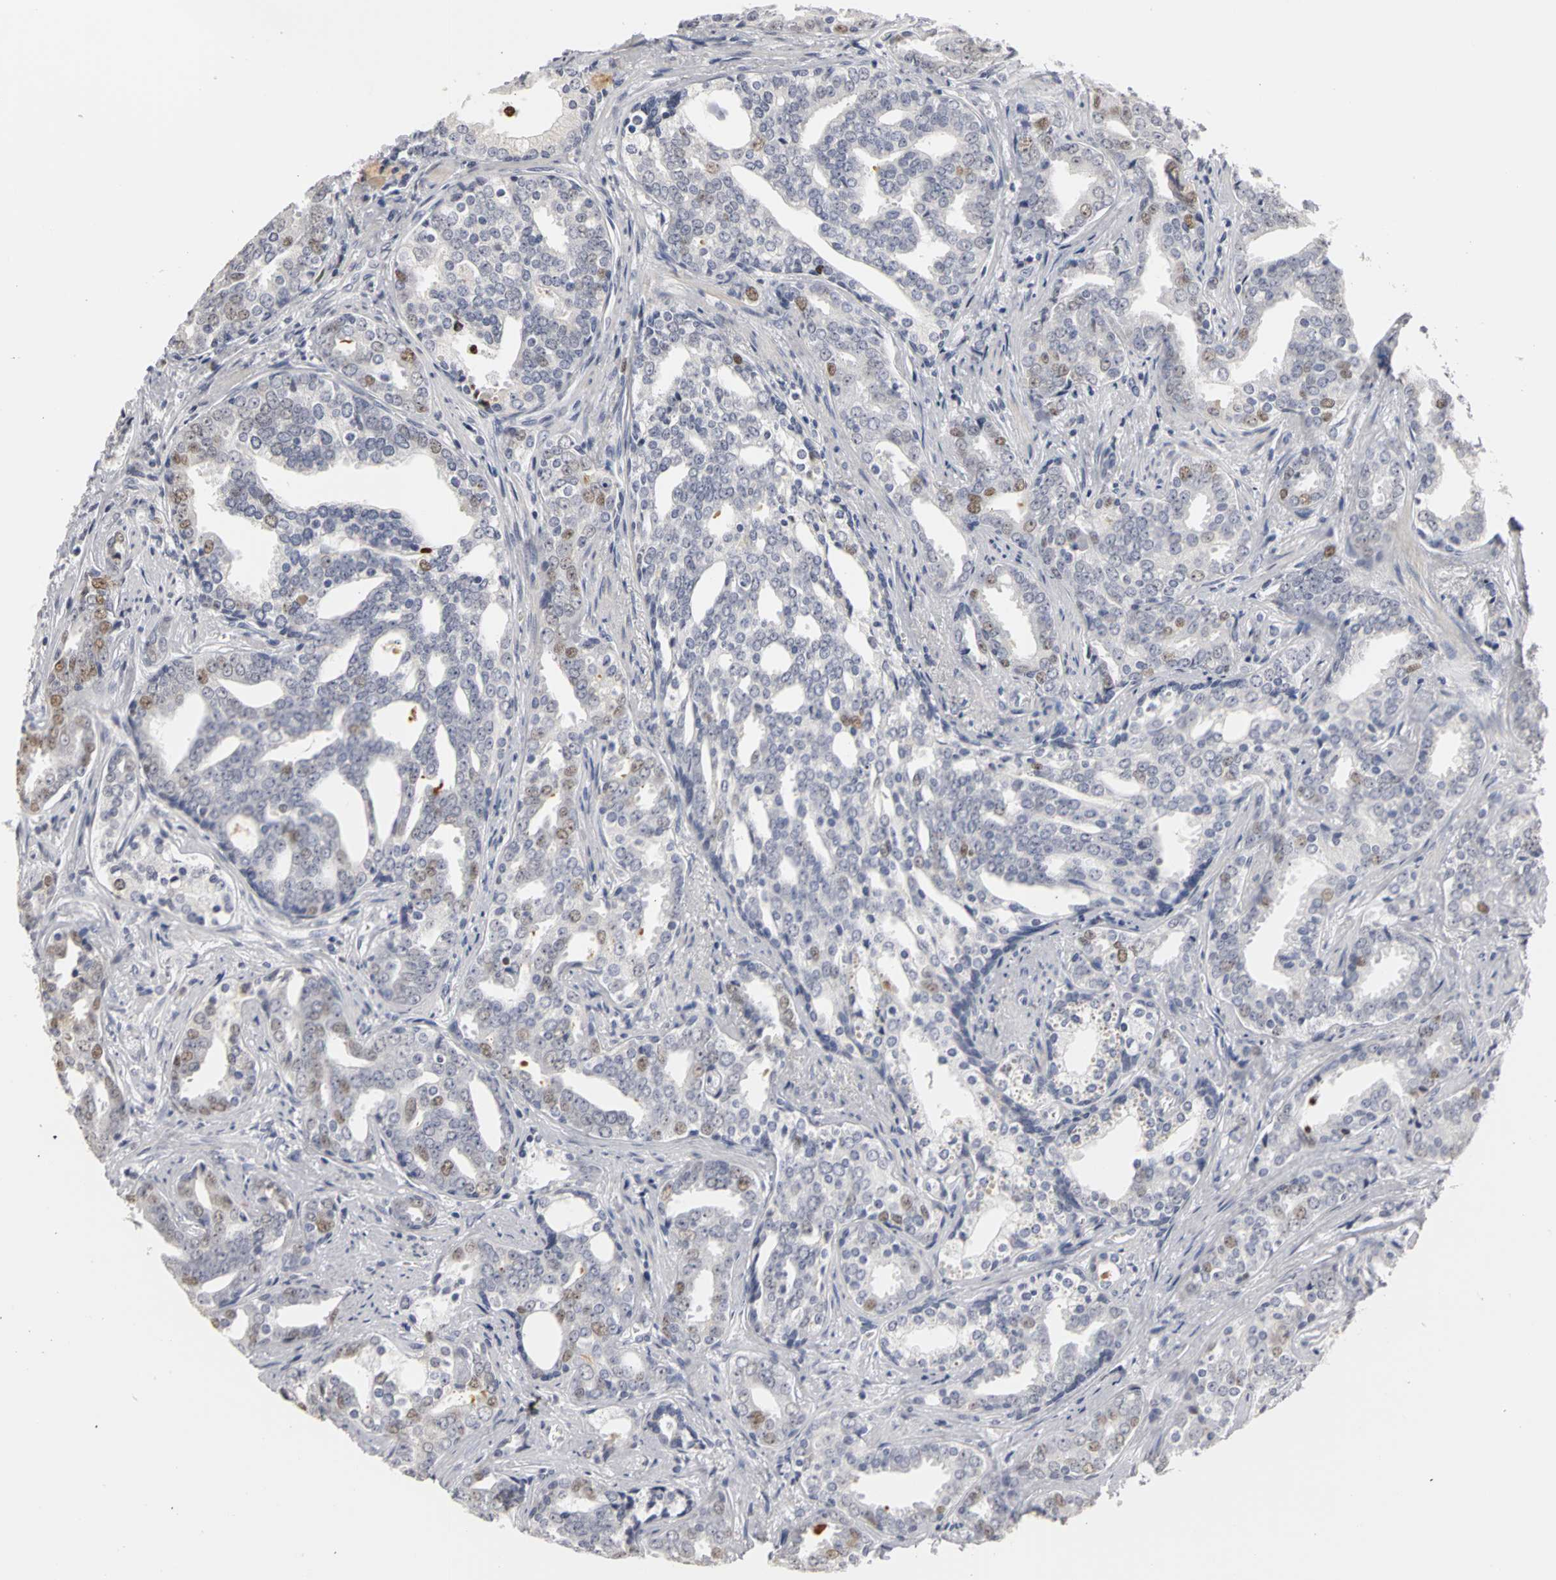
{"staining": {"intensity": "weak", "quantity": "<25%", "location": "nuclear"}, "tissue": "prostate cancer", "cell_type": "Tumor cells", "image_type": "cancer", "snomed": [{"axis": "morphology", "description": "Adenocarcinoma, High grade"}, {"axis": "topography", "description": "Prostate"}], "caption": "Immunohistochemical staining of human prostate high-grade adenocarcinoma shows no significant staining in tumor cells.", "gene": "MCM6", "patient": {"sex": "male", "age": 67}}